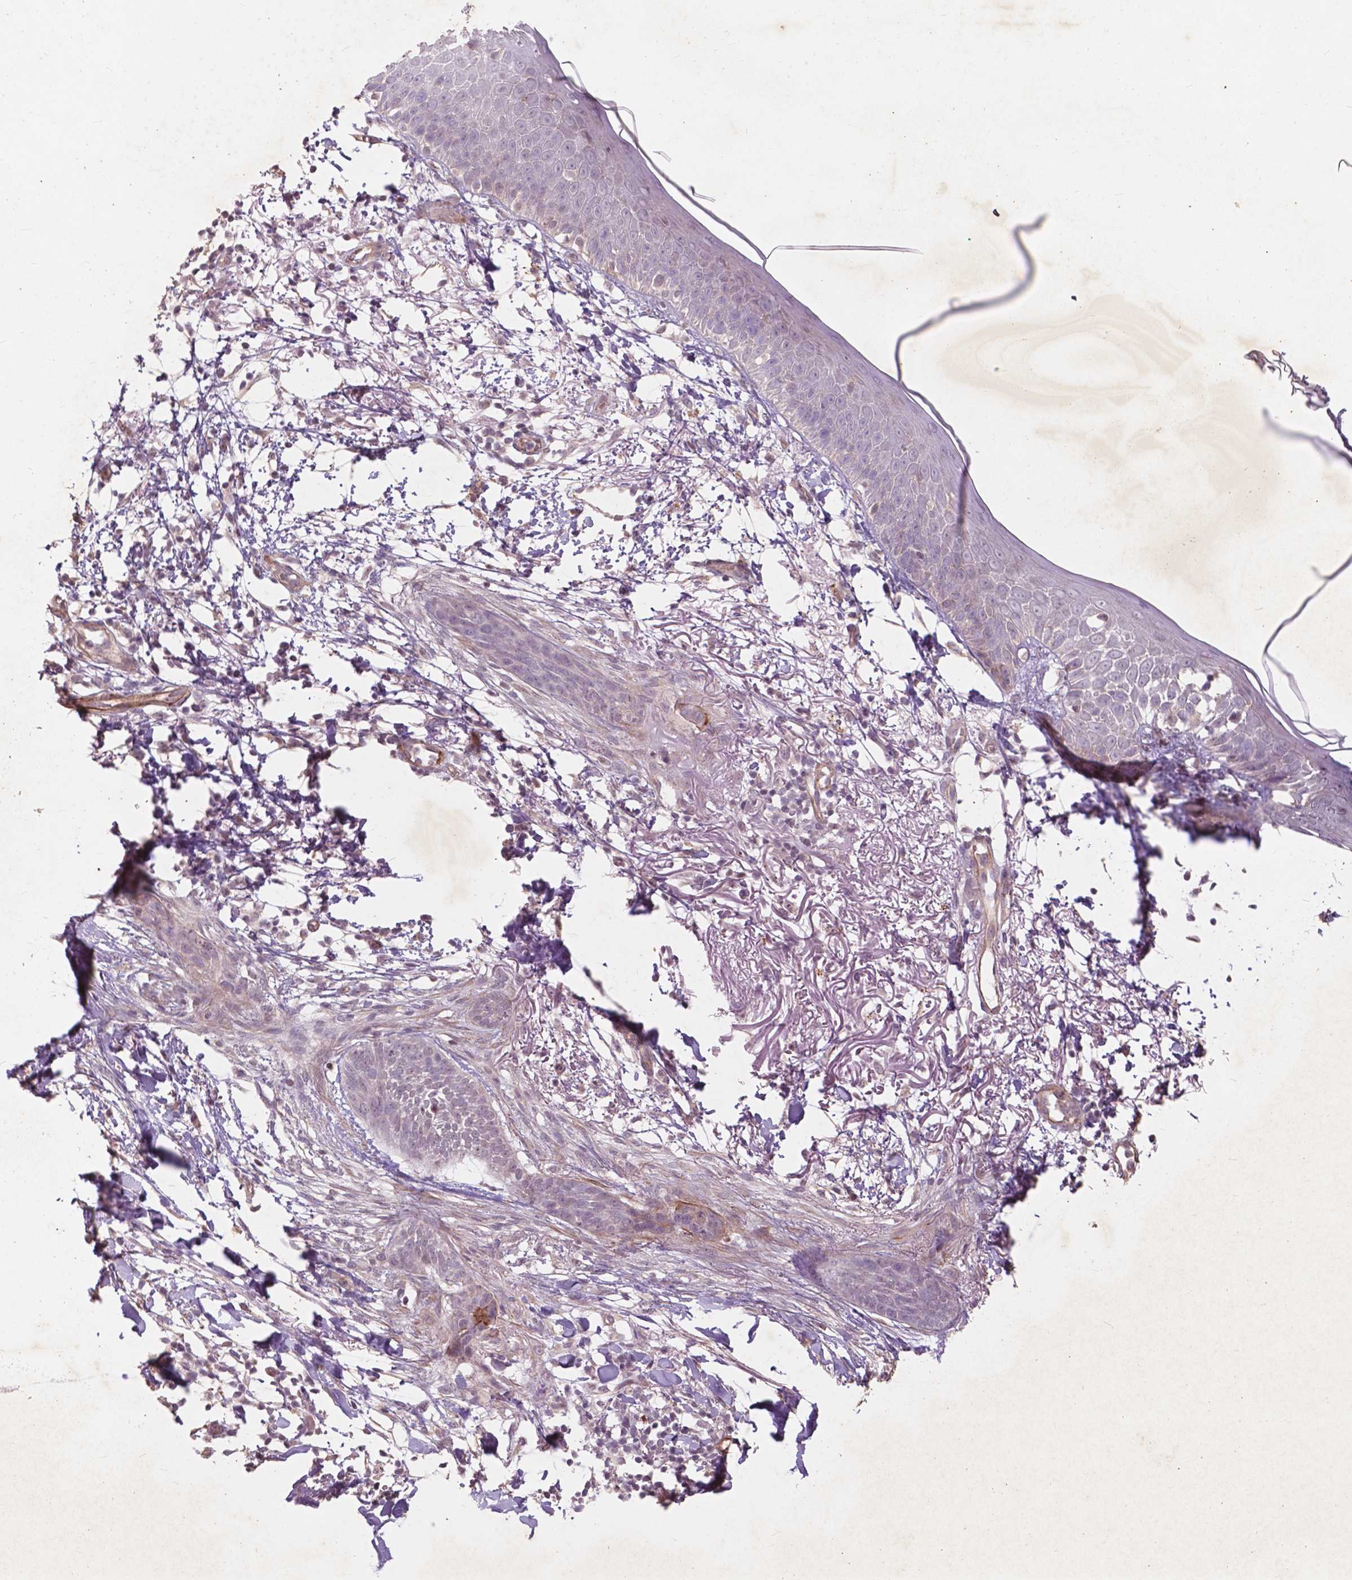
{"staining": {"intensity": "negative", "quantity": "none", "location": "none"}, "tissue": "skin cancer", "cell_type": "Tumor cells", "image_type": "cancer", "snomed": [{"axis": "morphology", "description": "Normal tissue, NOS"}, {"axis": "morphology", "description": "Basal cell carcinoma"}, {"axis": "topography", "description": "Skin"}], "caption": "Basal cell carcinoma (skin) was stained to show a protein in brown. There is no significant positivity in tumor cells.", "gene": "RFPL4B", "patient": {"sex": "male", "age": 84}}